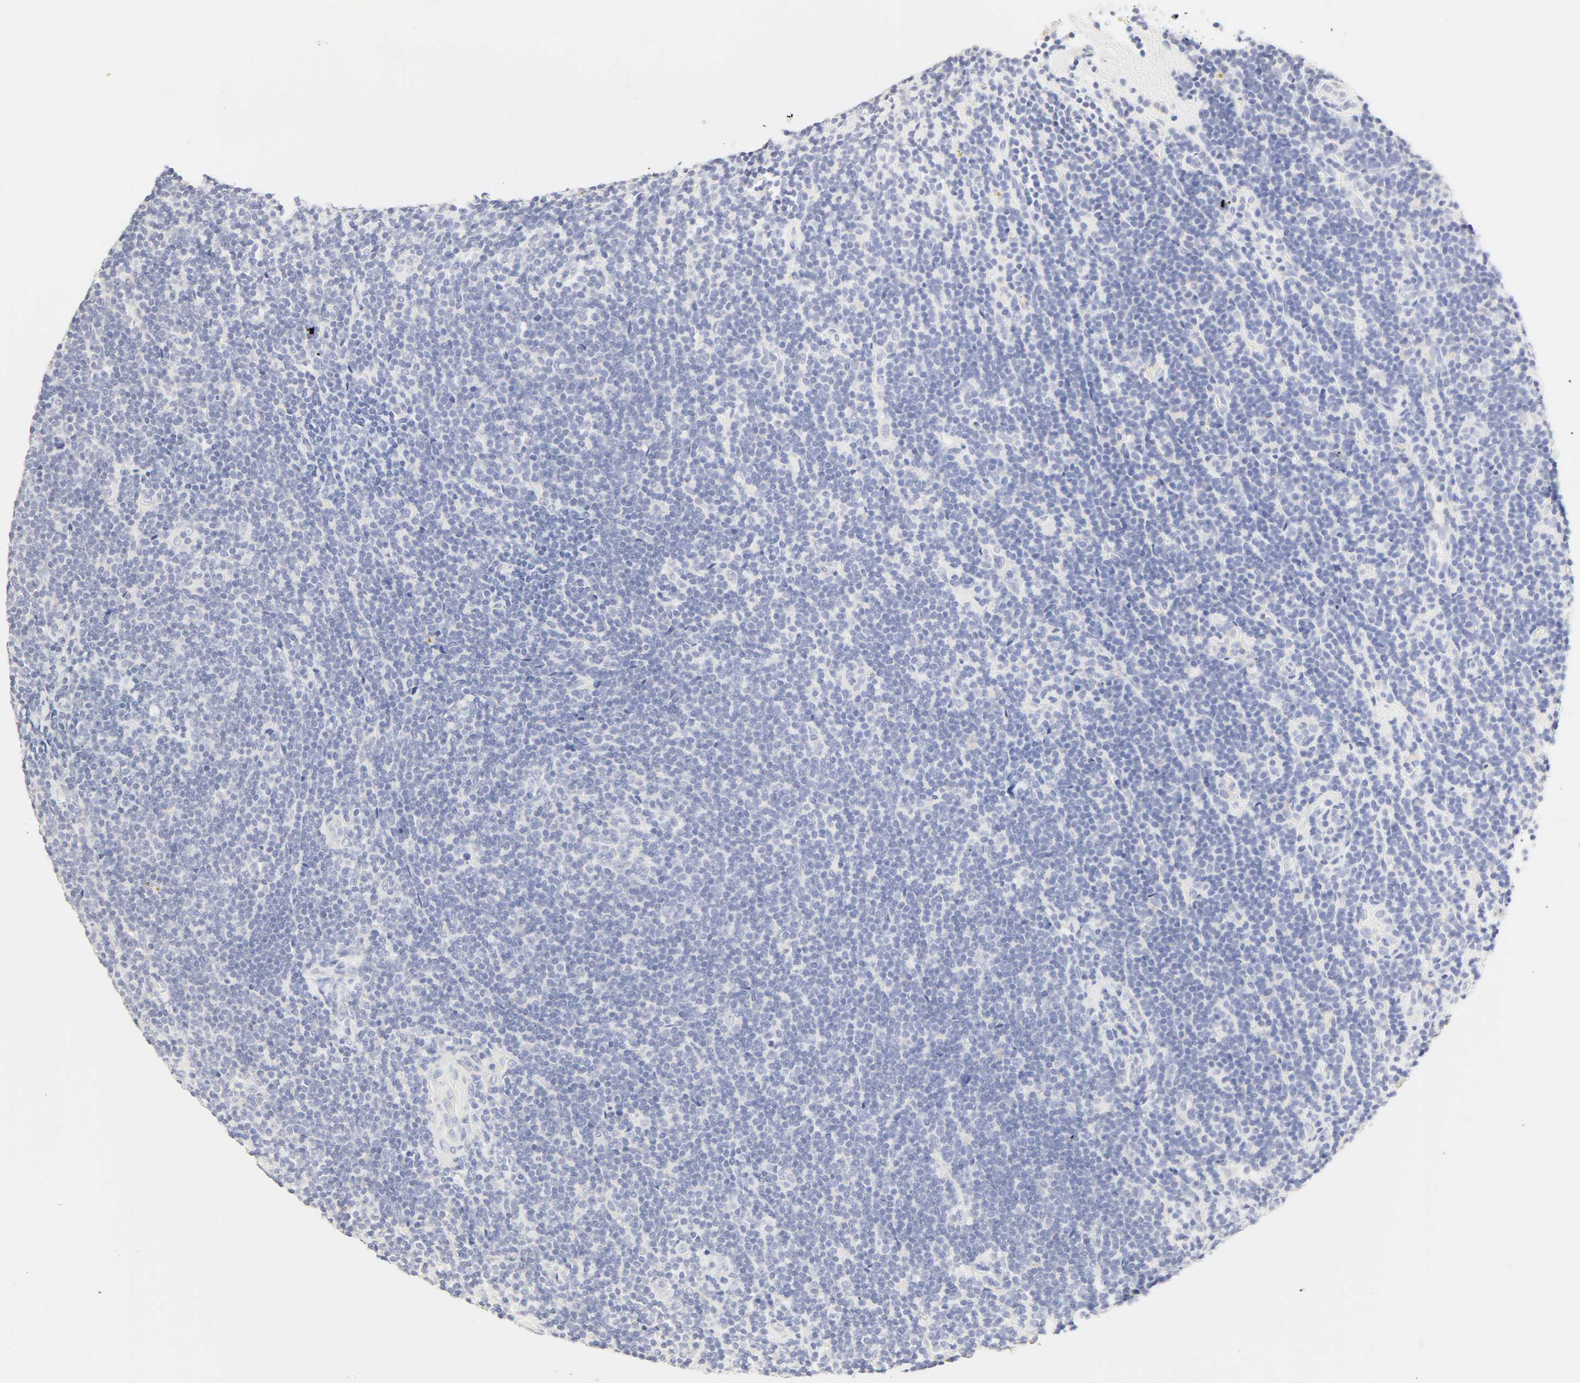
{"staining": {"intensity": "negative", "quantity": "none", "location": "none"}, "tissue": "lymphoma", "cell_type": "Tumor cells", "image_type": "cancer", "snomed": [{"axis": "morphology", "description": "Malignant lymphoma, non-Hodgkin's type, Low grade"}, {"axis": "topography", "description": "Lymph node"}], "caption": "Image shows no protein expression in tumor cells of lymphoma tissue. Brightfield microscopy of immunohistochemistry stained with DAB (brown) and hematoxylin (blue), captured at high magnification.", "gene": "SLCO1B3", "patient": {"sex": "male", "age": 70}}